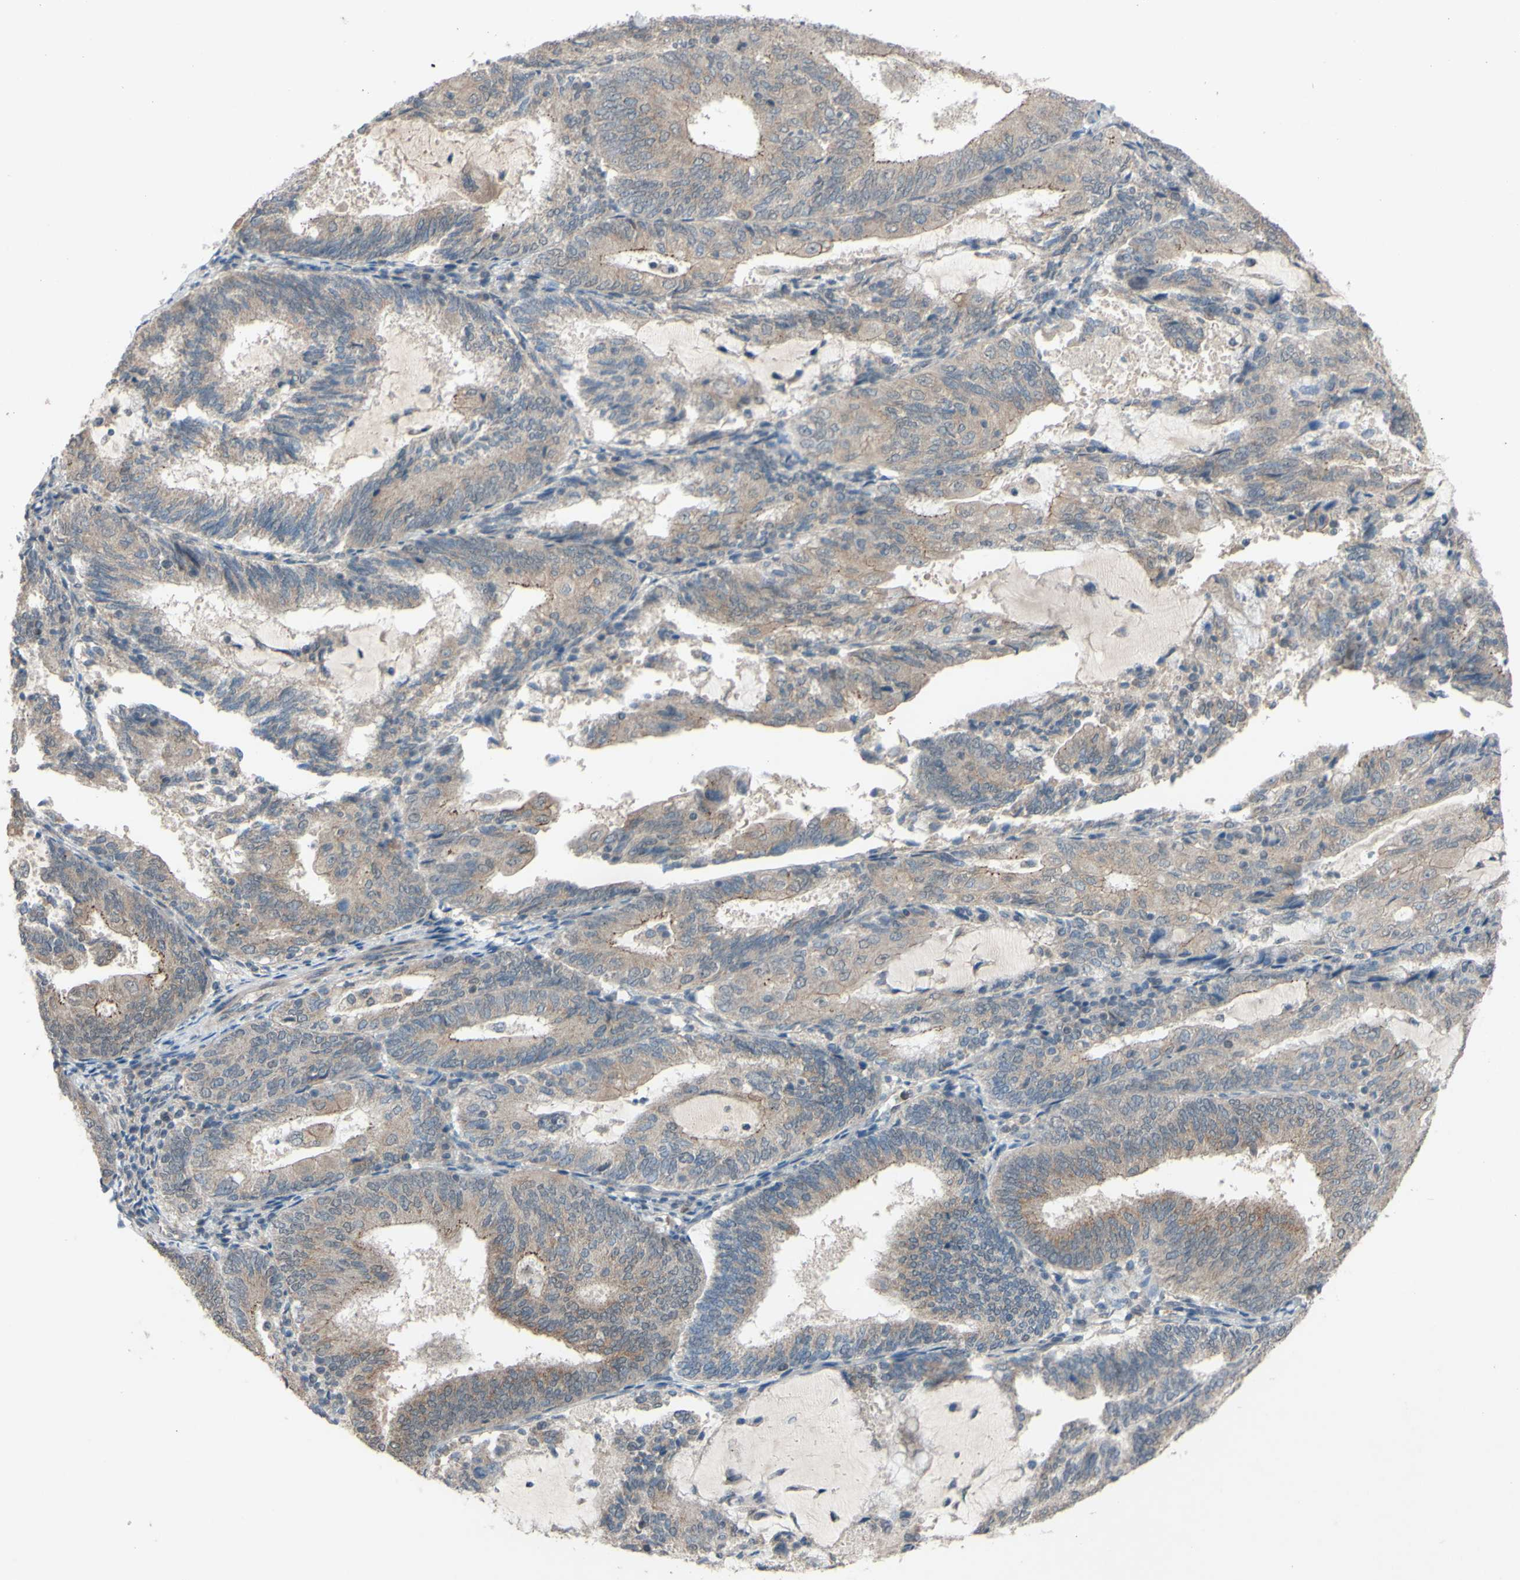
{"staining": {"intensity": "moderate", "quantity": ">75%", "location": "cytoplasmic/membranous"}, "tissue": "endometrial cancer", "cell_type": "Tumor cells", "image_type": "cancer", "snomed": [{"axis": "morphology", "description": "Adenocarcinoma, NOS"}, {"axis": "topography", "description": "Endometrium"}], "caption": "Adenocarcinoma (endometrial) tissue displays moderate cytoplasmic/membranous staining in about >75% of tumor cells, visualized by immunohistochemistry.", "gene": "CDCP1", "patient": {"sex": "female", "age": 81}}